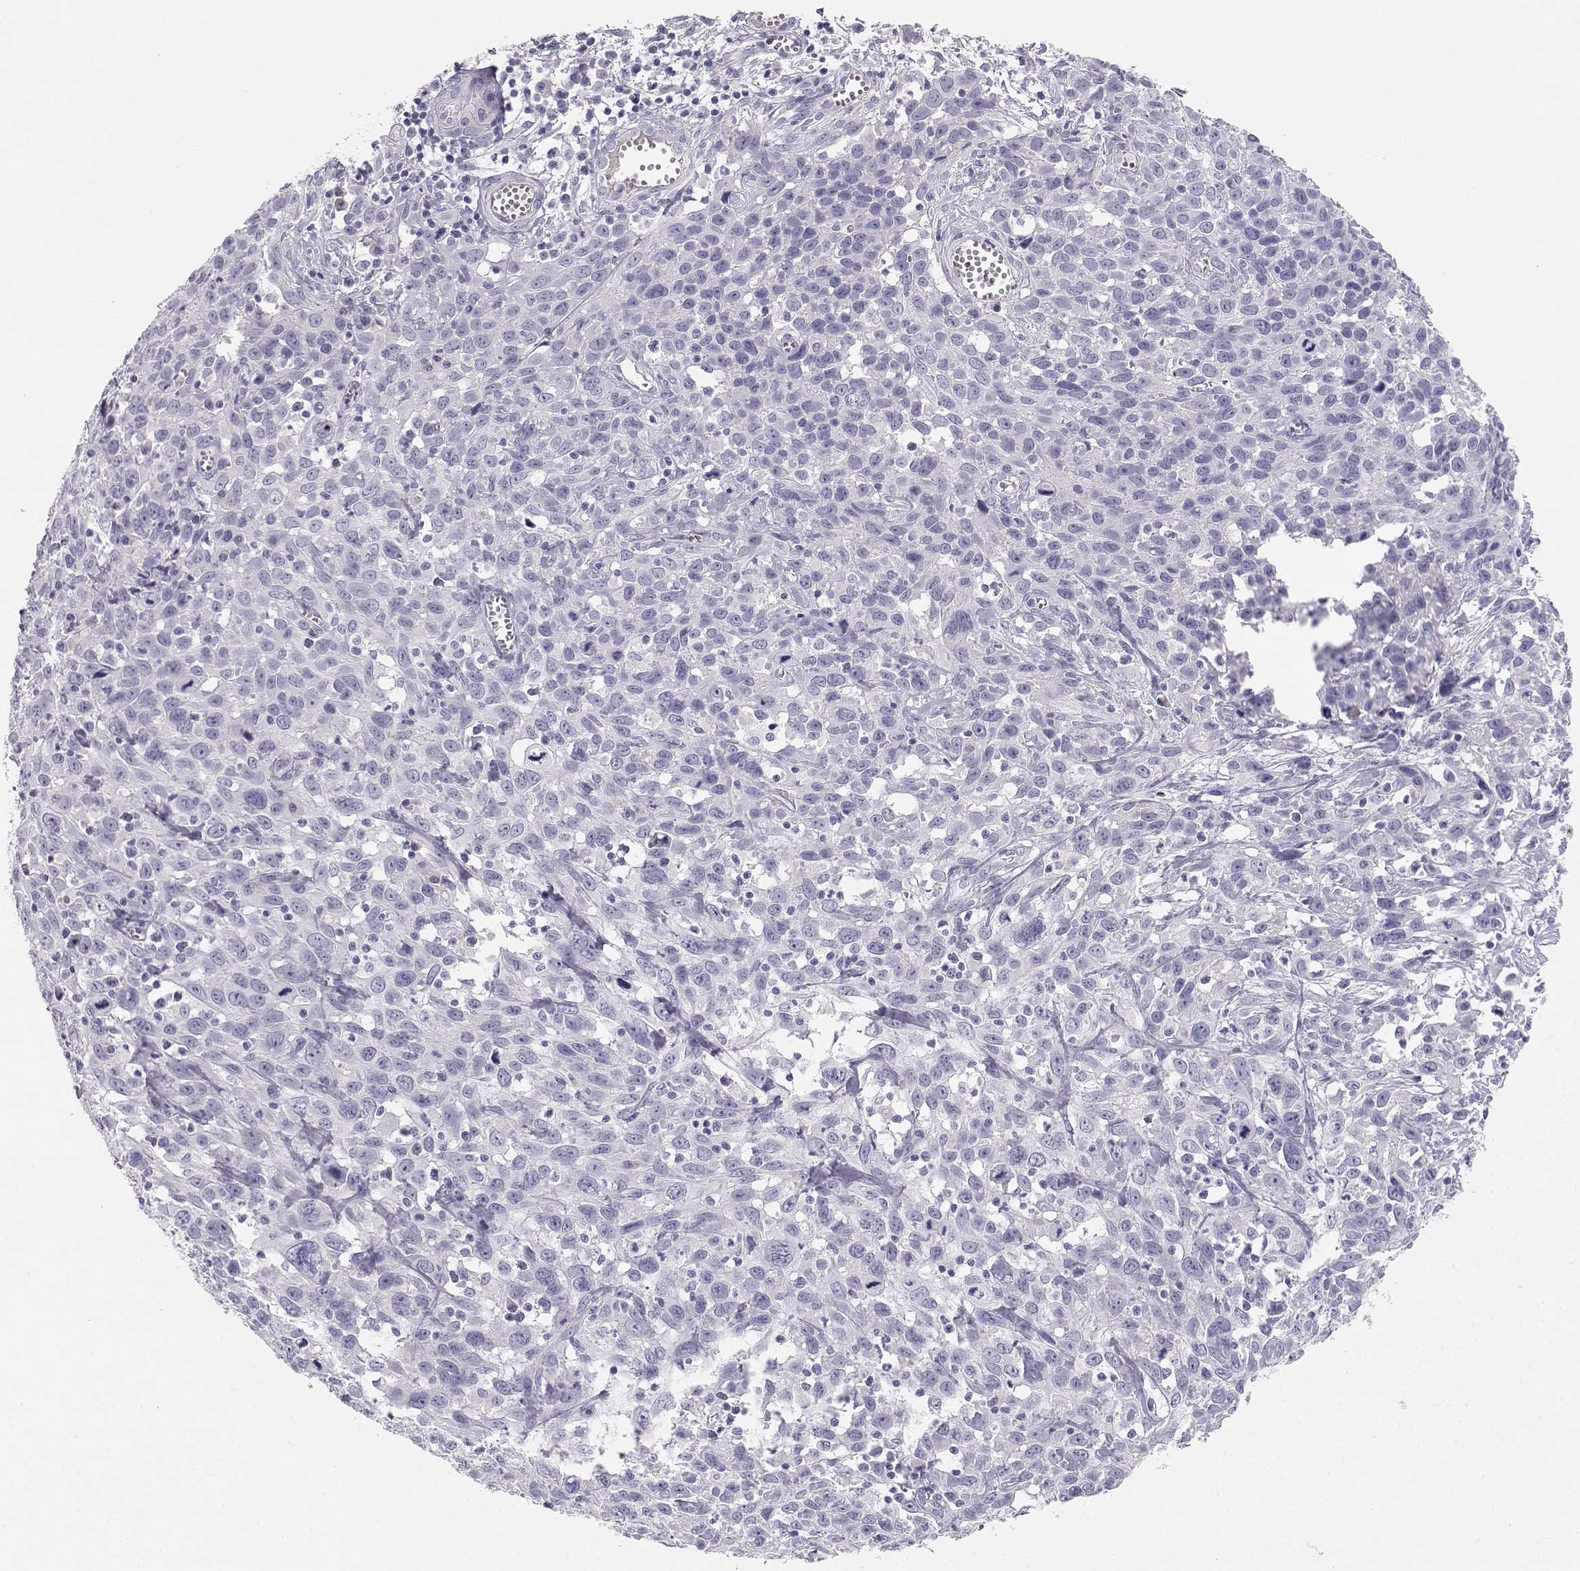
{"staining": {"intensity": "negative", "quantity": "none", "location": "none"}, "tissue": "cervical cancer", "cell_type": "Tumor cells", "image_type": "cancer", "snomed": [{"axis": "morphology", "description": "Squamous cell carcinoma, NOS"}, {"axis": "topography", "description": "Cervix"}], "caption": "The photomicrograph reveals no significant expression in tumor cells of squamous cell carcinoma (cervical).", "gene": "GPR174", "patient": {"sex": "female", "age": 38}}